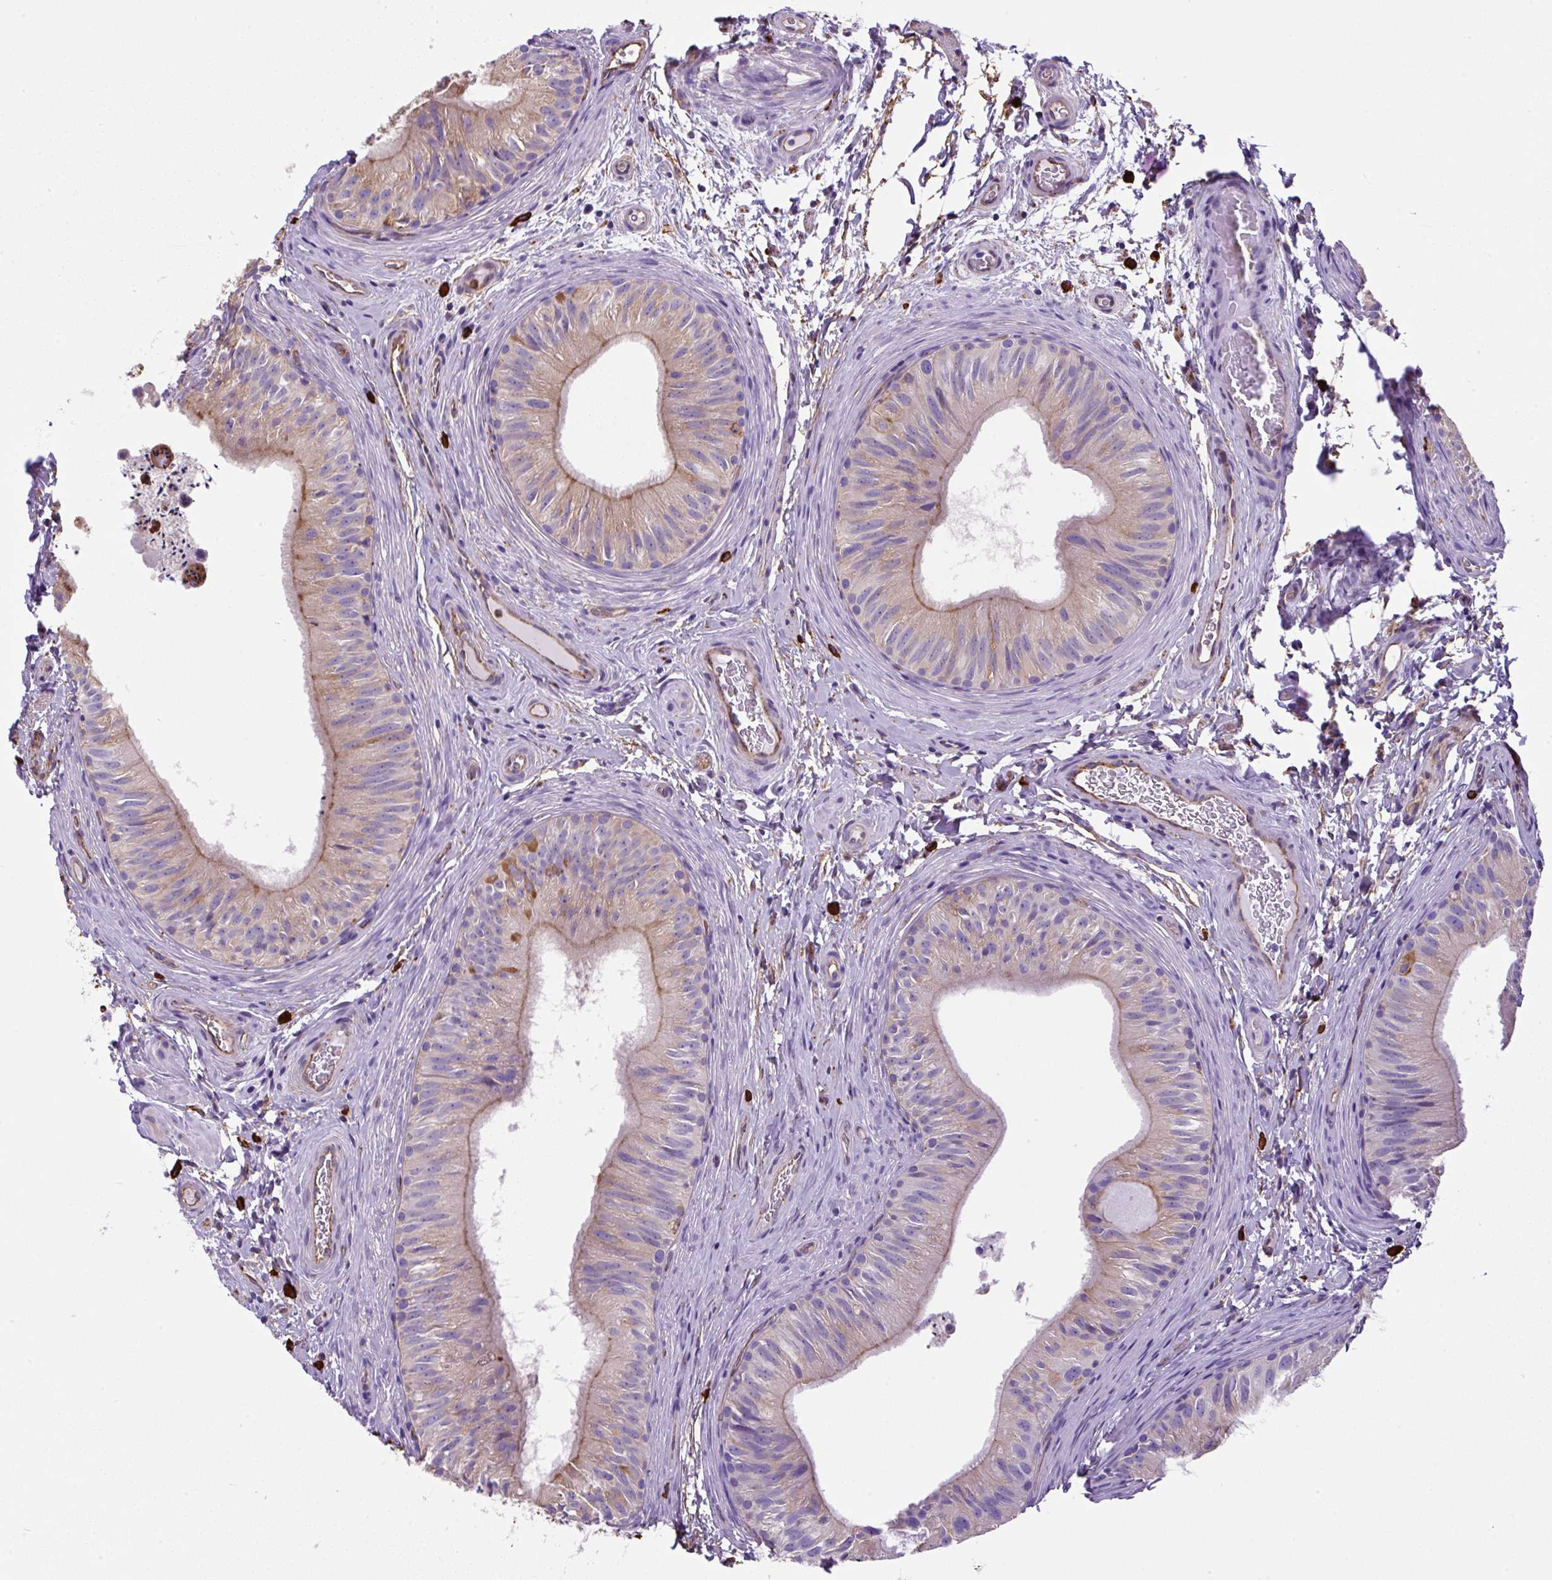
{"staining": {"intensity": "moderate", "quantity": "25%-75%", "location": "cytoplasmic/membranous"}, "tissue": "epididymis", "cell_type": "Glandular cells", "image_type": "normal", "snomed": [{"axis": "morphology", "description": "Normal tissue, NOS"}, {"axis": "topography", "description": "Epididymis"}], "caption": "The micrograph reveals immunohistochemical staining of unremarkable epididymis. There is moderate cytoplasmic/membranous expression is identified in approximately 25%-75% of glandular cells.", "gene": "MAGEB5", "patient": {"sex": "male", "age": 24}}